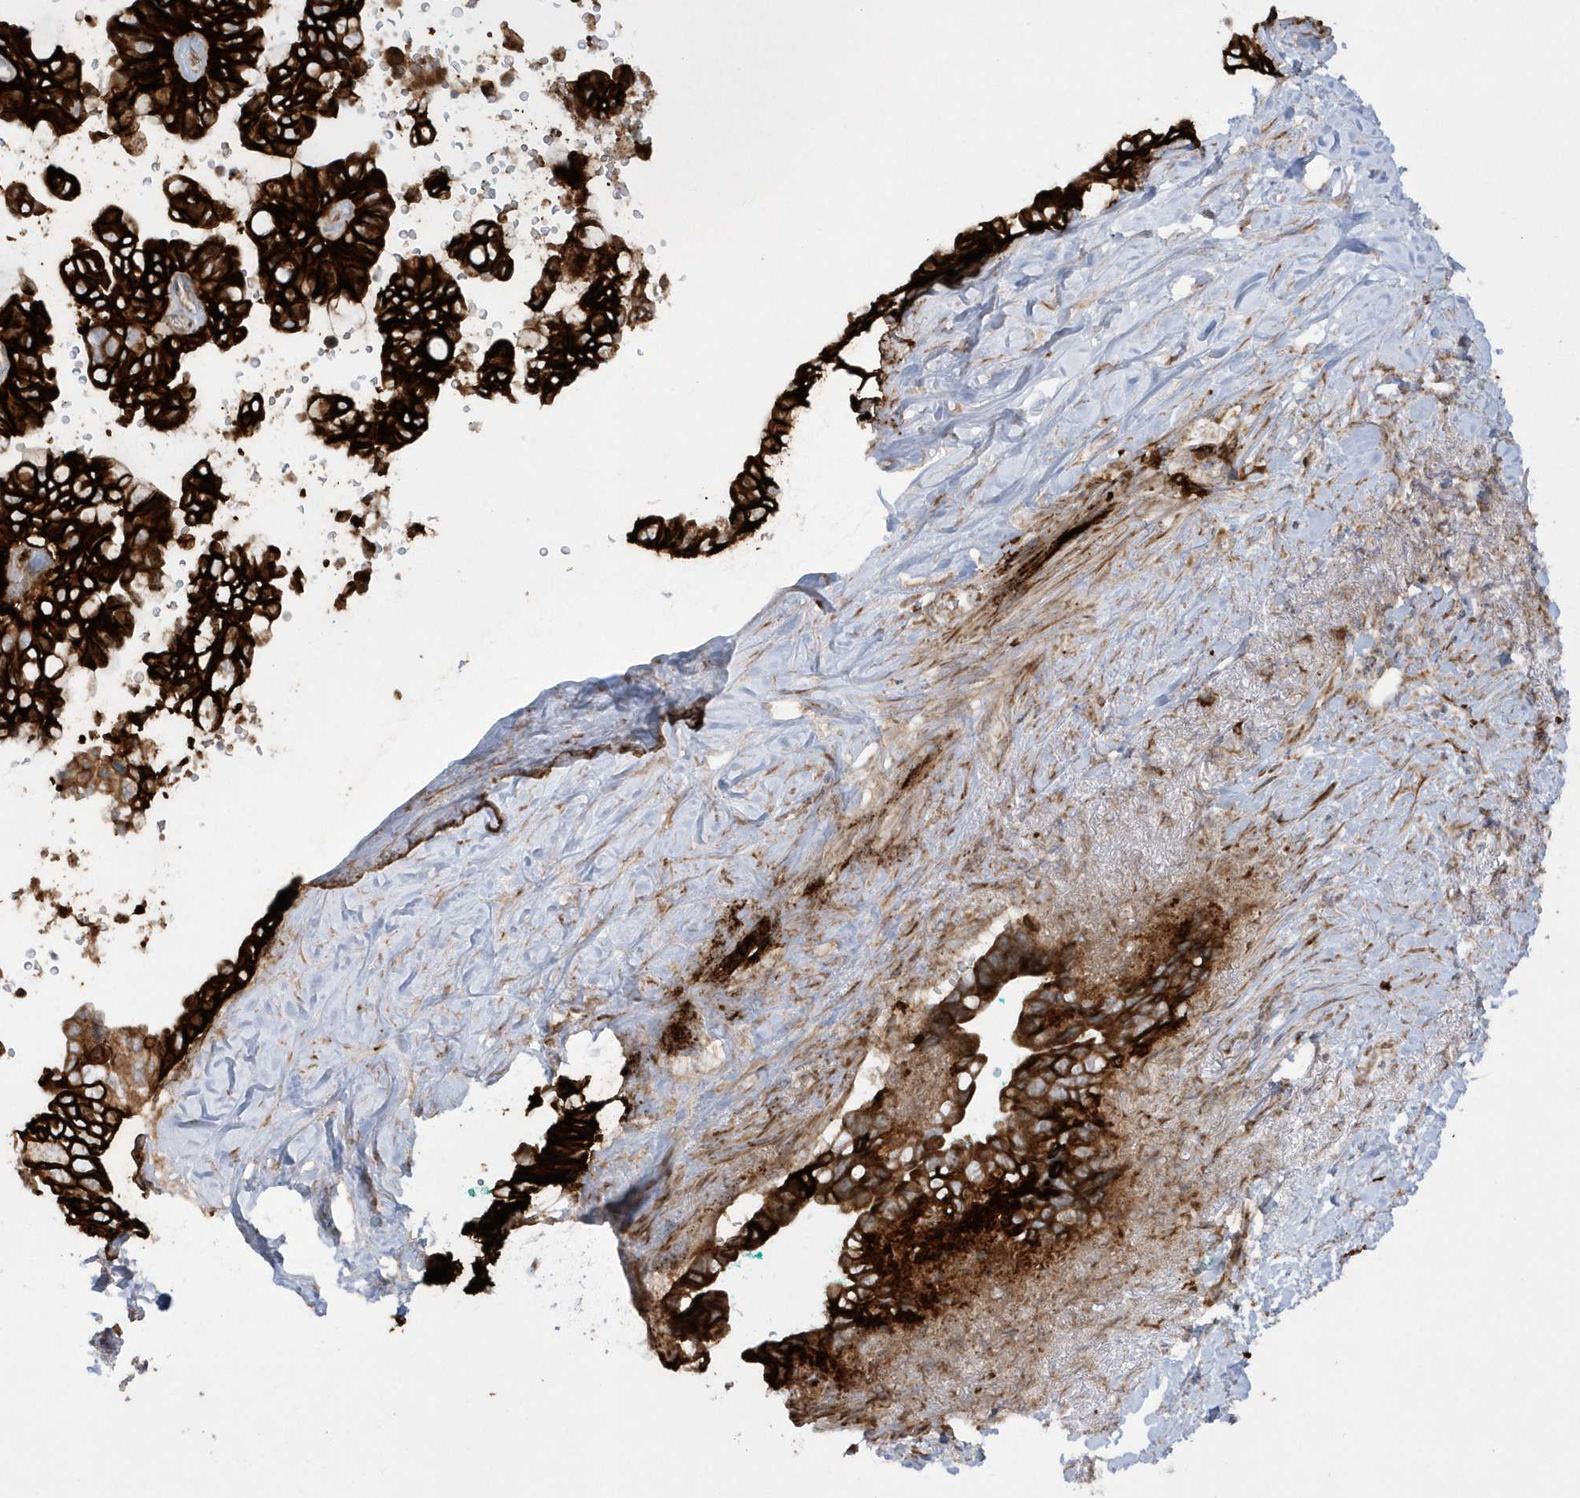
{"staining": {"intensity": "strong", "quantity": ">75%", "location": "cytoplasmic/membranous"}, "tissue": "pancreatic cancer", "cell_type": "Tumor cells", "image_type": "cancer", "snomed": [{"axis": "morphology", "description": "Adenocarcinoma, NOS"}, {"axis": "topography", "description": "Pancreas"}], "caption": "Protein expression analysis of pancreatic cancer (adenocarcinoma) shows strong cytoplasmic/membranous staining in approximately >75% of tumor cells.", "gene": "SH3BP2", "patient": {"sex": "female", "age": 72}}